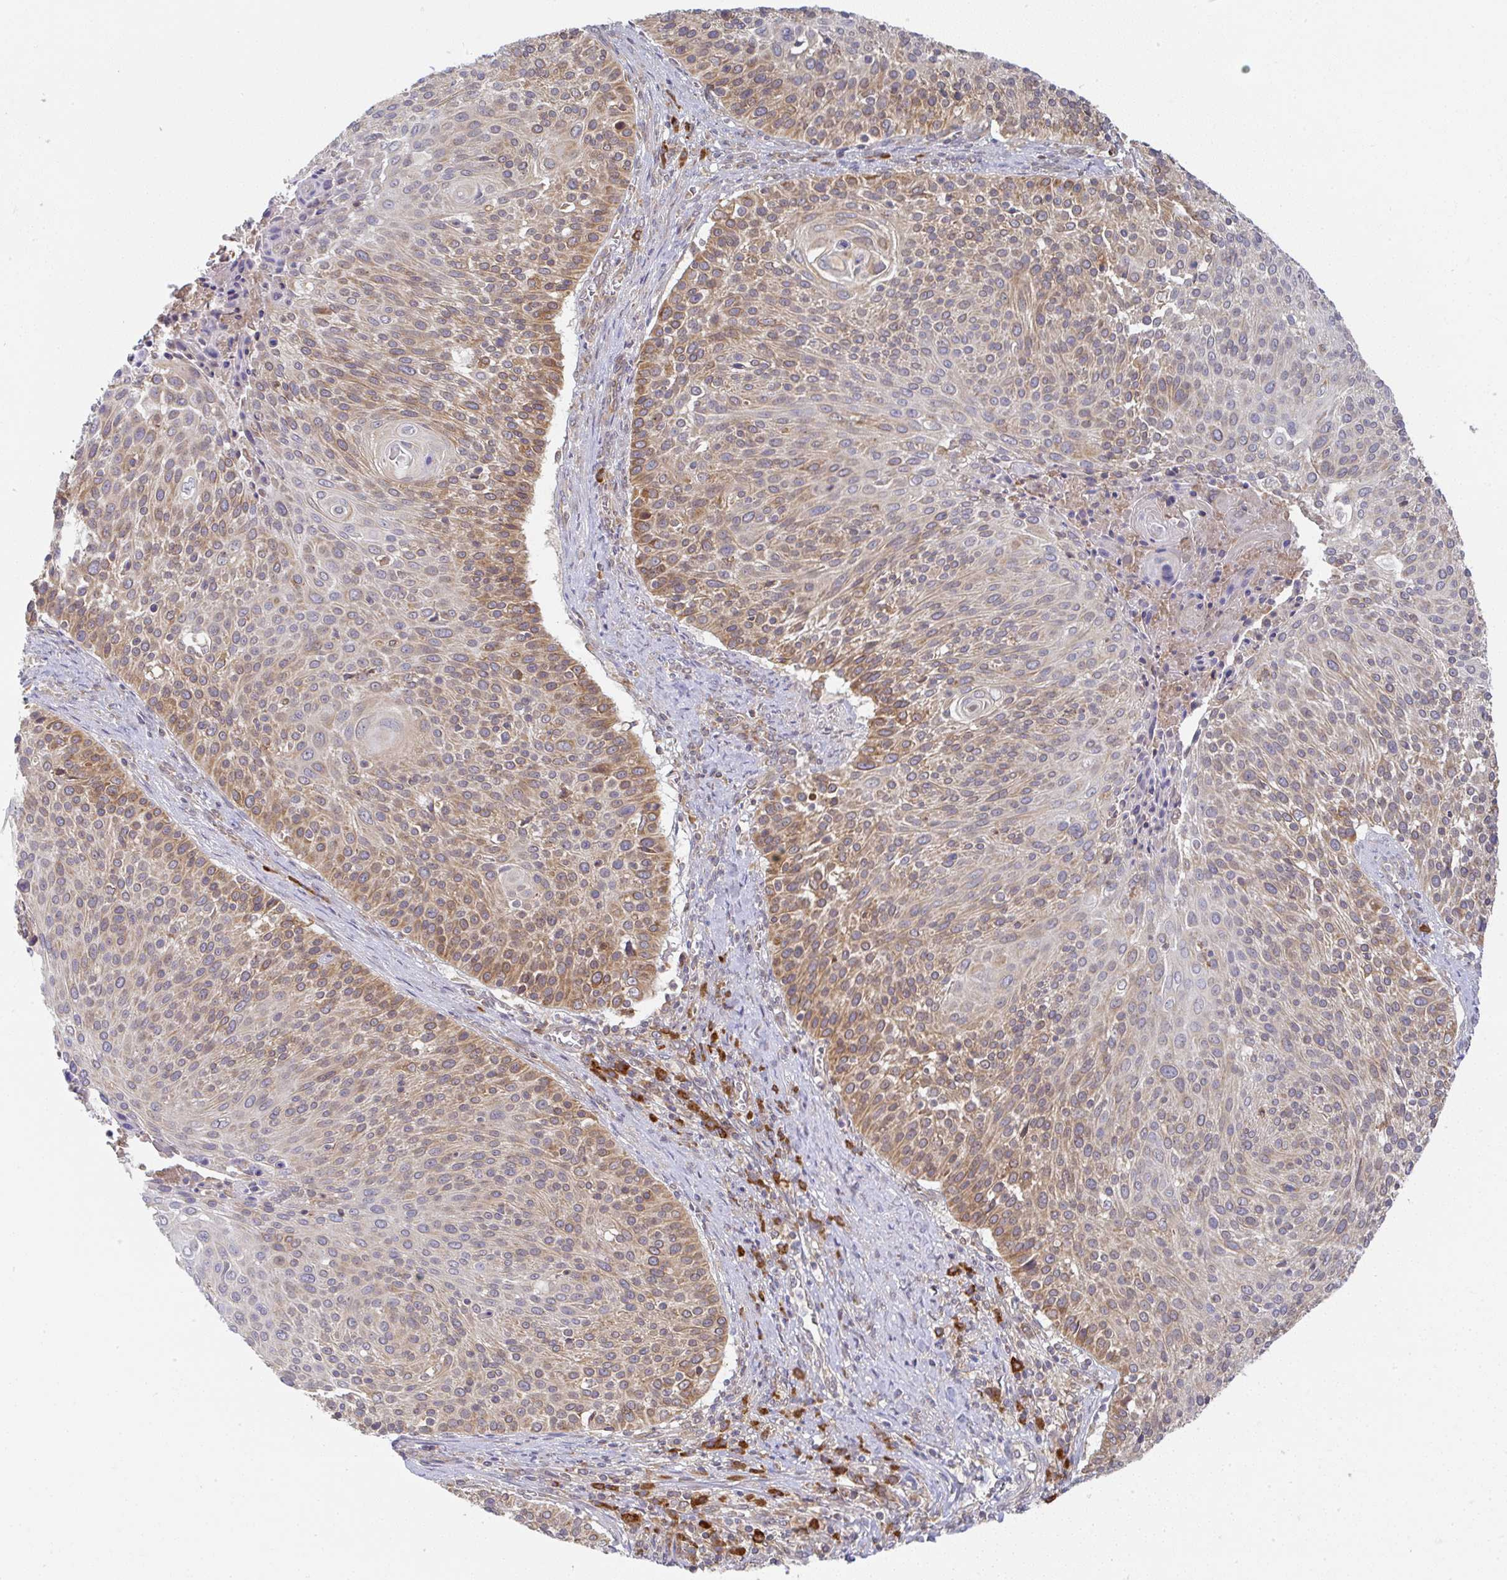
{"staining": {"intensity": "moderate", "quantity": "25%-75%", "location": "cytoplasmic/membranous"}, "tissue": "cervical cancer", "cell_type": "Tumor cells", "image_type": "cancer", "snomed": [{"axis": "morphology", "description": "Squamous cell carcinoma, NOS"}, {"axis": "topography", "description": "Cervix"}], "caption": "A high-resolution image shows IHC staining of cervical cancer, which shows moderate cytoplasmic/membranous expression in approximately 25%-75% of tumor cells. Nuclei are stained in blue.", "gene": "DERL2", "patient": {"sex": "female", "age": 31}}